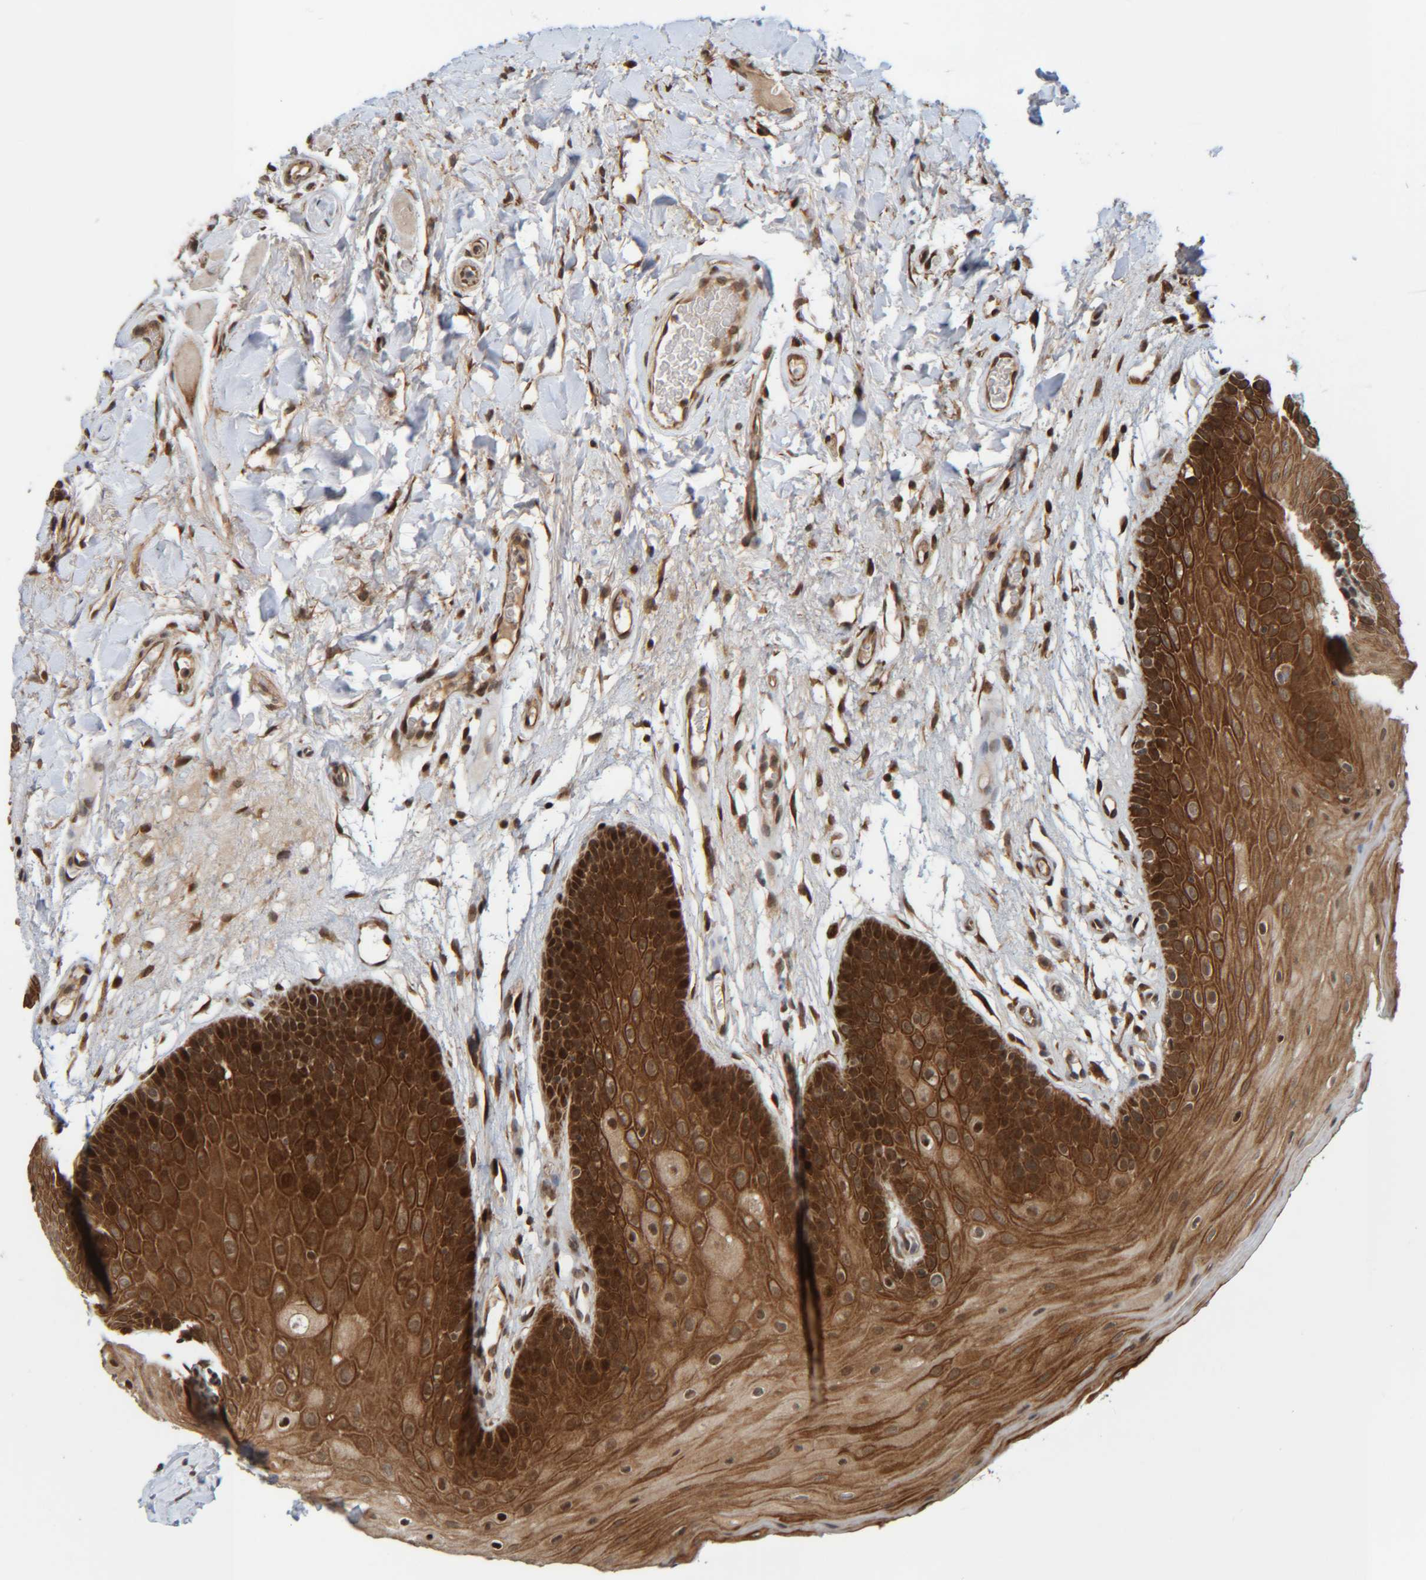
{"staining": {"intensity": "strong", "quantity": ">75%", "location": "cytoplasmic/membranous"}, "tissue": "oral mucosa", "cell_type": "Squamous epithelial cells", "image_type": "normal", "snomed": [{"axis": "morphology", "description": "Normal tissue, NOS"}, {"axis": "morphology", "description": "Squamous cell carcinoma, NOS"}, {"axis": "topography", "description": "Oral tissue"}, {"axis": "topography", "description": "Head-Neck"}], "caption": "DAB immunohistochemical staining of benign human oral mucosa exhibits strong cytoplasmic/membranous protein expression in approximately >75% of squamous epithelial cells.", "gene": "CCDC57", "patient": {"sex": "male", "age": 71}}